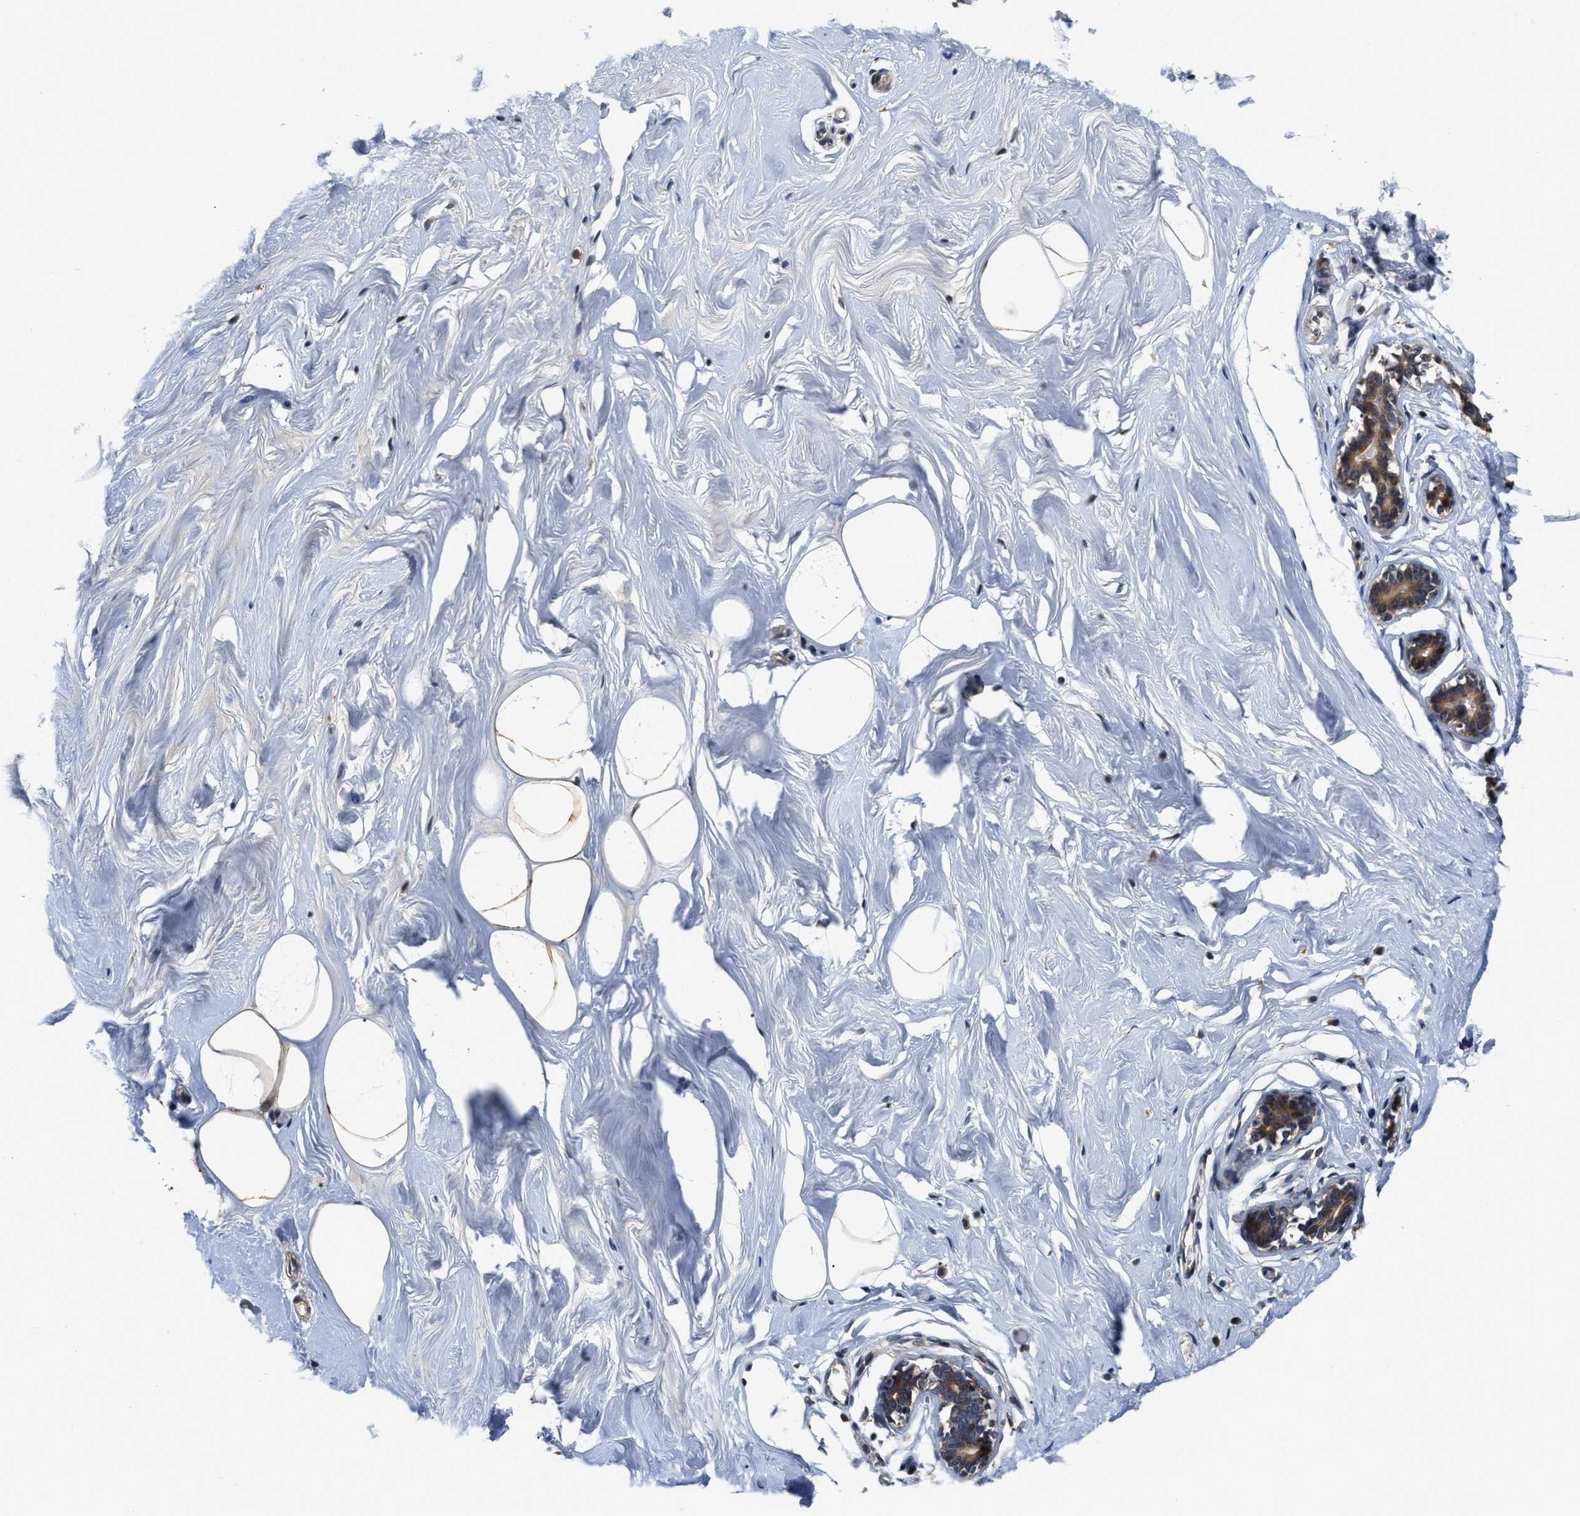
{"staining": {"intensity": "moderate", "quantity": ">75%", "location": "cytoplasmic/membranous"}, "tissue": "adipose tissue", "cell_type": "Adipocytes", "image_type": "normal", "snomed": [{"axis": "morphology", "description": "Normal tissue, NOS"}, {"axis": "morphology", "description": "Fibrosis, NOS"}, {"axis": "topography", "description": "Breast"}, {"axis": "topography", "description": "Adipose tissue"}], "caption": "Brown immunohistochemical staining in normal adipose tissue reveals moderate cytoplasmic/membranous staining in about >75% of adipocytes. The staining is performed using DAB brown chromogen to label protein expression. The nuclei are counter-stained blue using hematoxylin.", "gene": "SCYL2", "patient": {"sex": "female", "age": 39}}